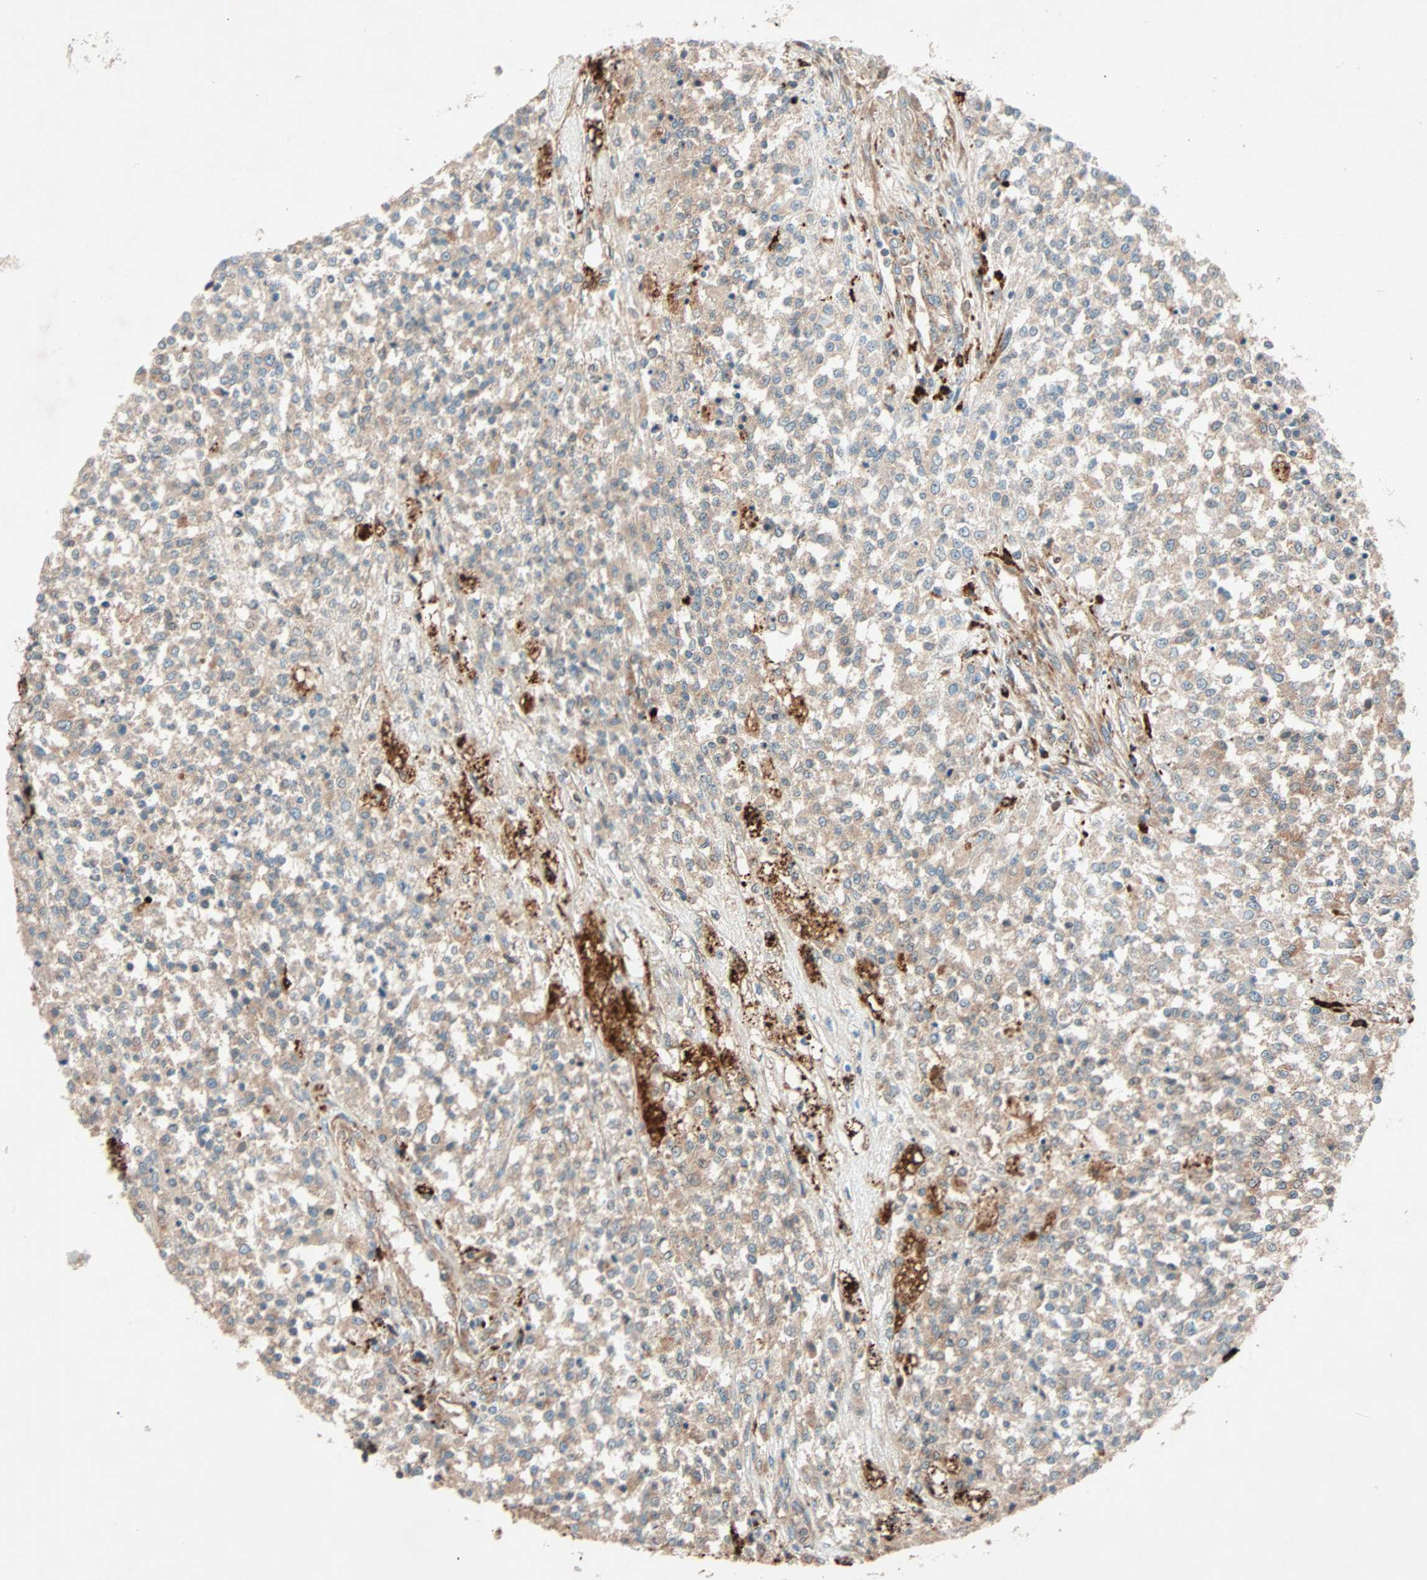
{"staining": {"intensity": "weak", "quantity": ">75%", "location": "cytoplasmic/membranous"}, "tissue": "testis cancer", "cell_type": "Tumor cells", "image_type": "cancer", "snomed": [{"axis": "morphology", "description": "Seminoma, NOS"}, {"axis": "topography", "description": "Testis"}], "caption": "Weak cytoplasmic/membranous positivity for a protein is seen in about >75% of tumor cells of testis cancer (seminoma) using immunohistochemistry (IHC).", "gene": "PHYH", "patient": {"sex": "male", "age": 59}}